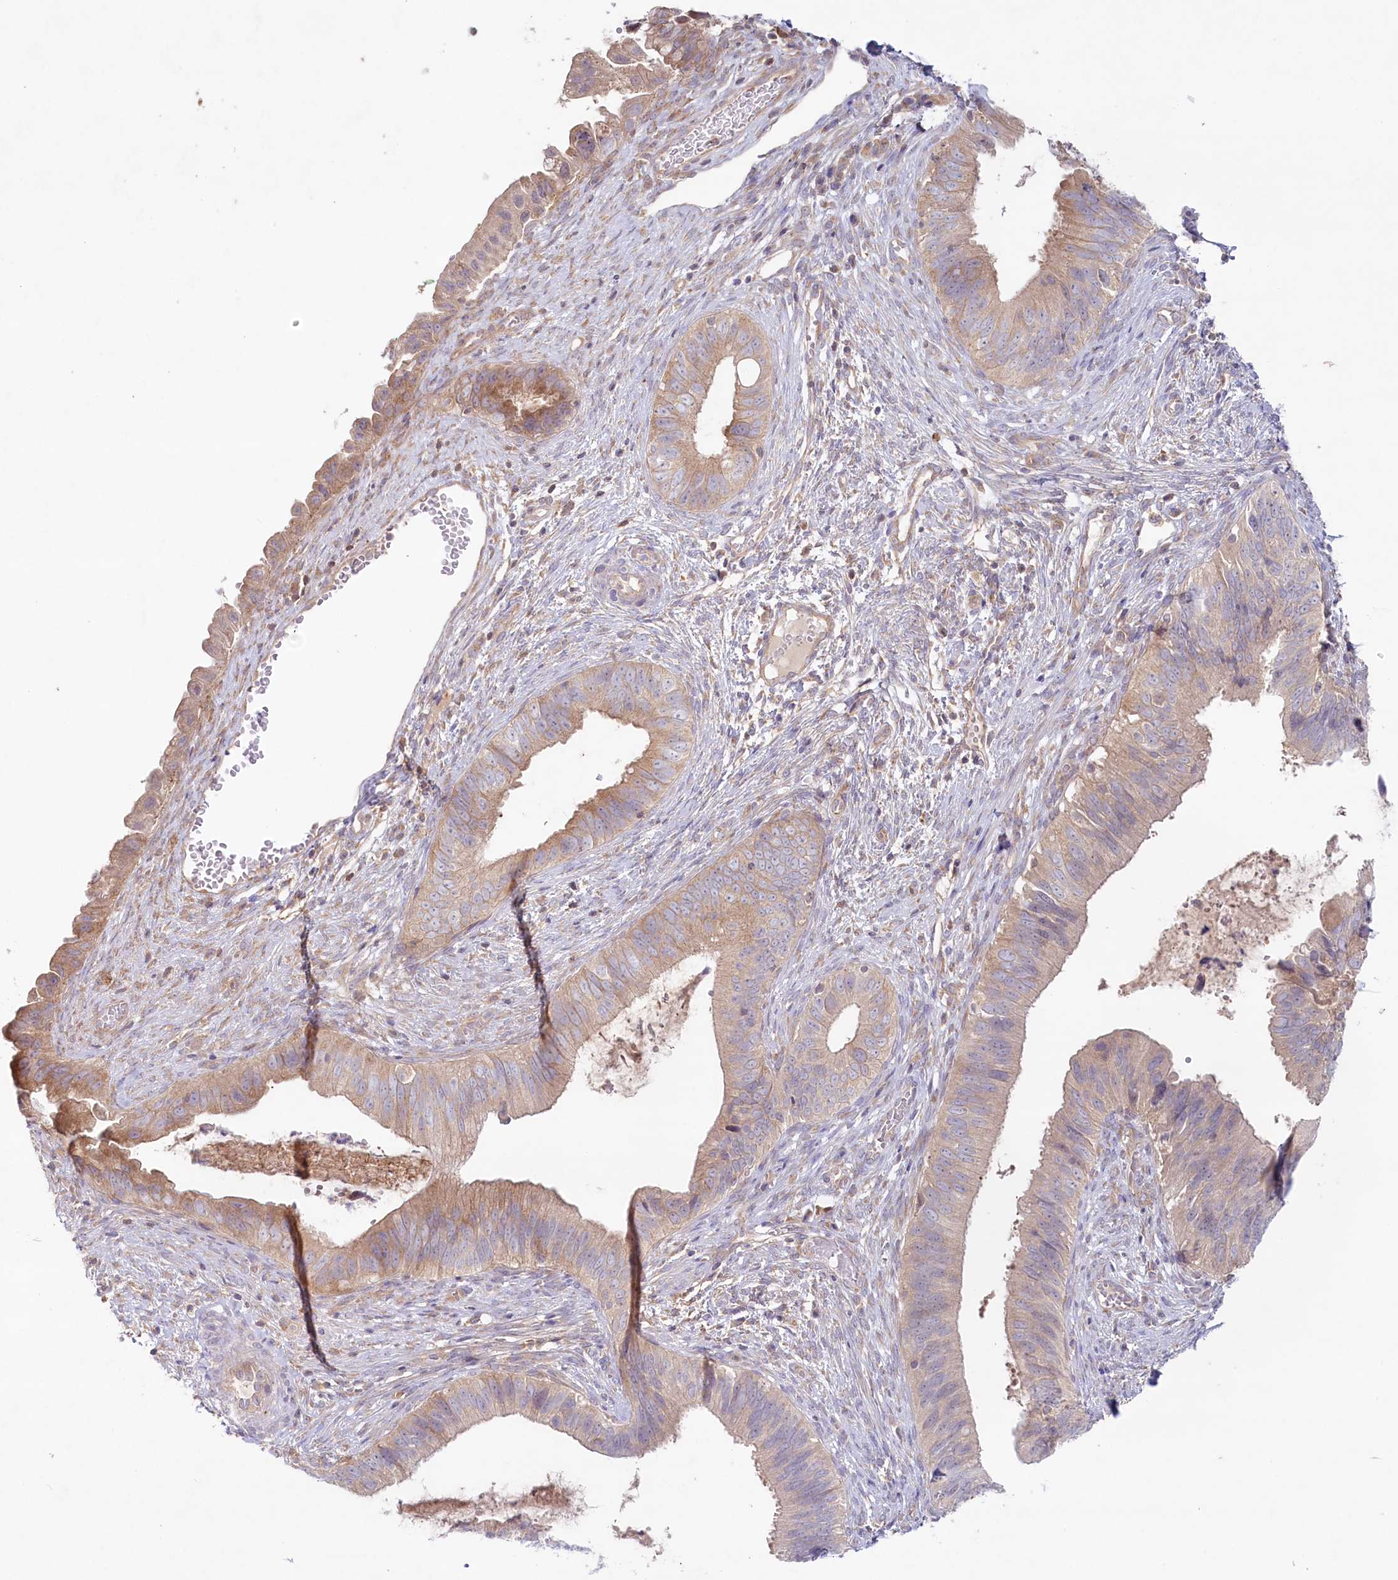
{"staining": {"intensity": "moderate", "quantity": "25%-75%", "location": "cytoplasmic/membranous"}, "tissue": "cervical cancer", "cell_type": "Tumor cells", "image_type": "cancer", "snomed": [{"axis": "morphology", "description": "Adenocarcinoma, NOS"}, {"axis": "topography", "description": "Cervix"}], "caption": "Human cervical cancer stained with a brown dye demonstrates moderate cytoplasmic/membranous positive positivity in approximately 25%-75% of tumor cells.", "gene": "TNIP1", "patient": {"sex": "female", "age": 42}}